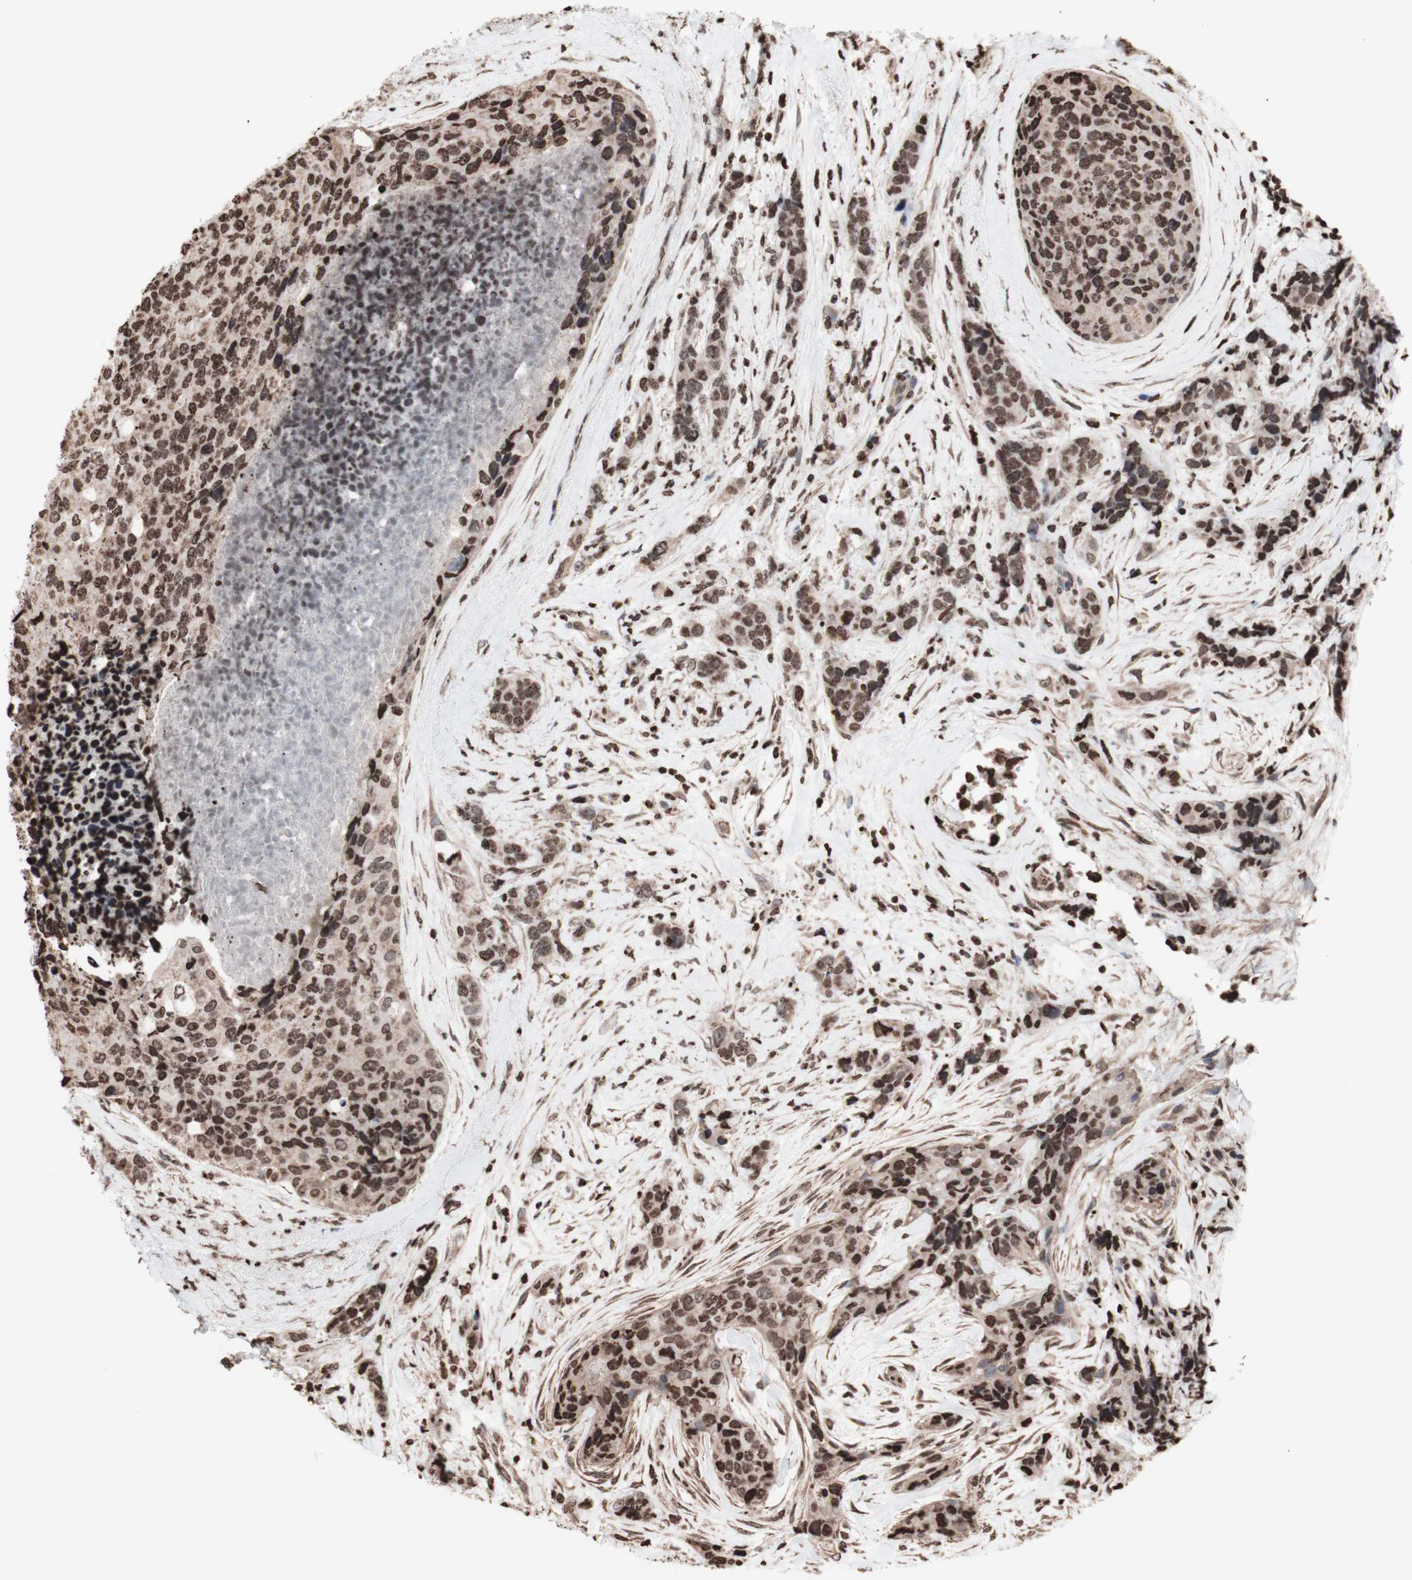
{"staining": {"intensity": "moderate", "quantity": ">75%", "location": "nuclear"}, "tissue": "breast cancer", "cell_type": "Tumor cells", "image_type": "cancer", "snomed": [{"axis": "morphology", "description": "Lobular carcinoma"}, {"axis": "topography", "description": "Breast"}], "caption": "The immunohistochemical stain shows moderate nuclear positivity in tumor cells of breast cancer tissue. Immunohistochemistry stains the protein in brown and the nuclei are stained blue.", "gene": "SNAI2", "patient": {"sex": "female", "age": 59}}